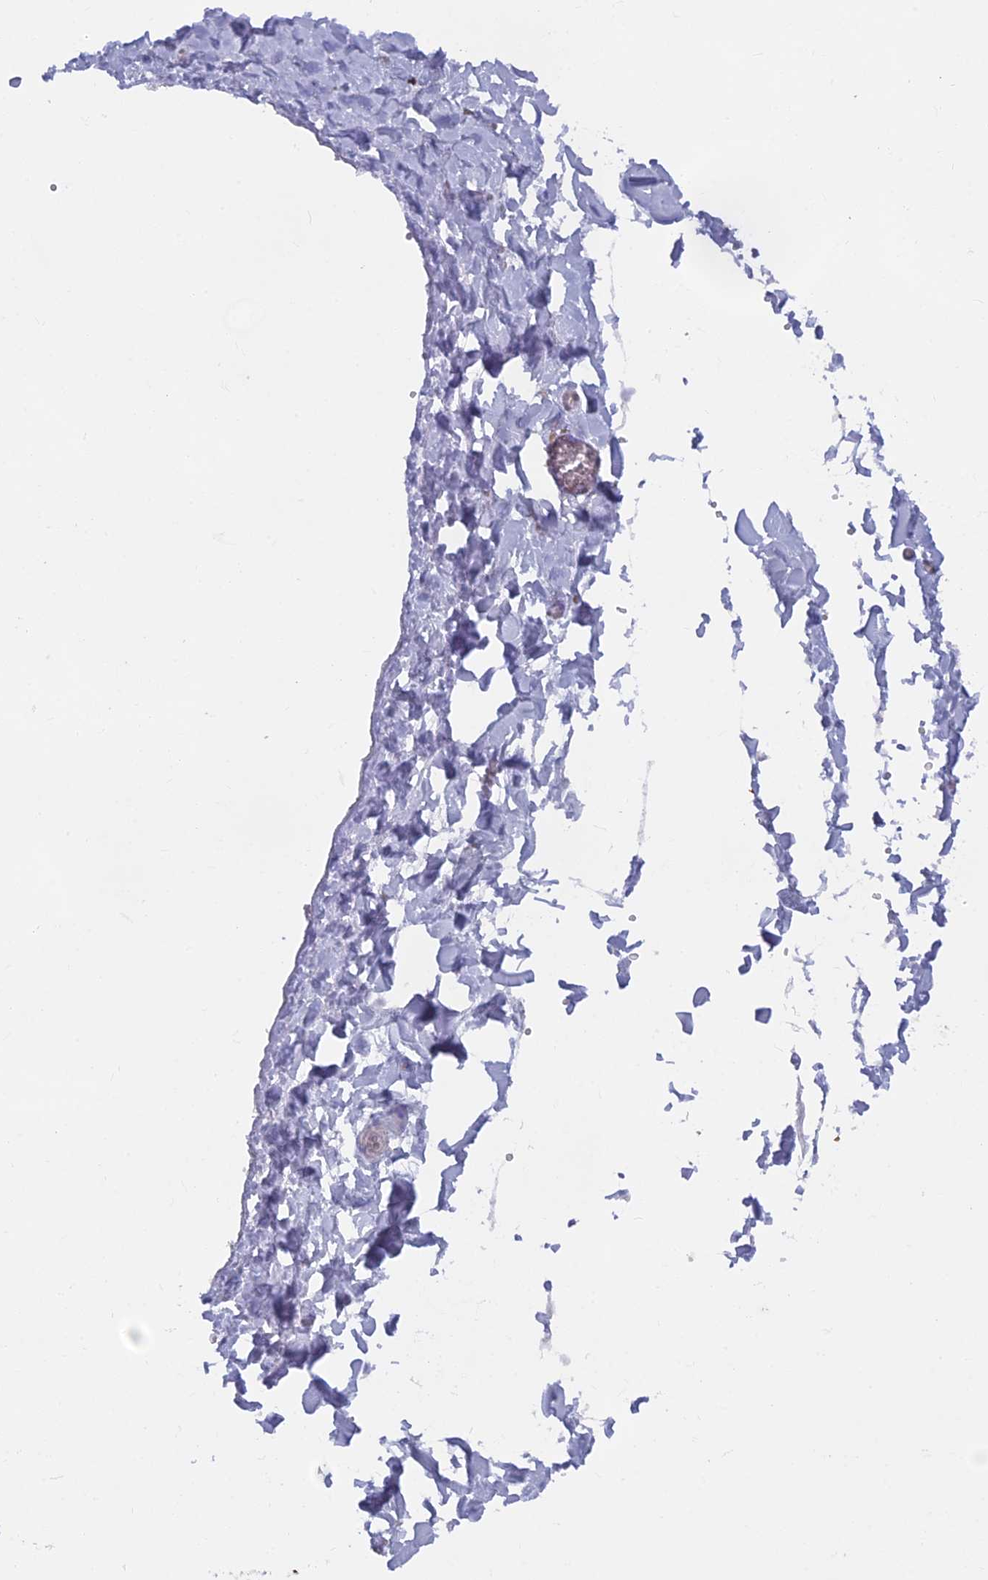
{"staining": {"intensity": "negative", "quantity": "none", "location": "none"}, "tissue": "adipose tissue", "cell_type": "Adipocytes", "image_type": "normal", "snomed": [{"axis": "morphology", "description": "Normal tissue, NOS"}, {"axis": "topography", "description": "Gallbladder"}, {"axis": "topography", "description": "Peripheral nerve tissue"}], "caption": "DAB (3,3'-diaminobenzidine) immunohistochemical staining of normal adipose tissue demonstrates no significant staining in adipocytes. (Brightfield microscopy of DAB (3,3'-diaminobenzidine) immunohistochemistry (IHC) at high magnification).", "gene": "ABI3BP", "patient": {"sex": "male", "age": 38}}